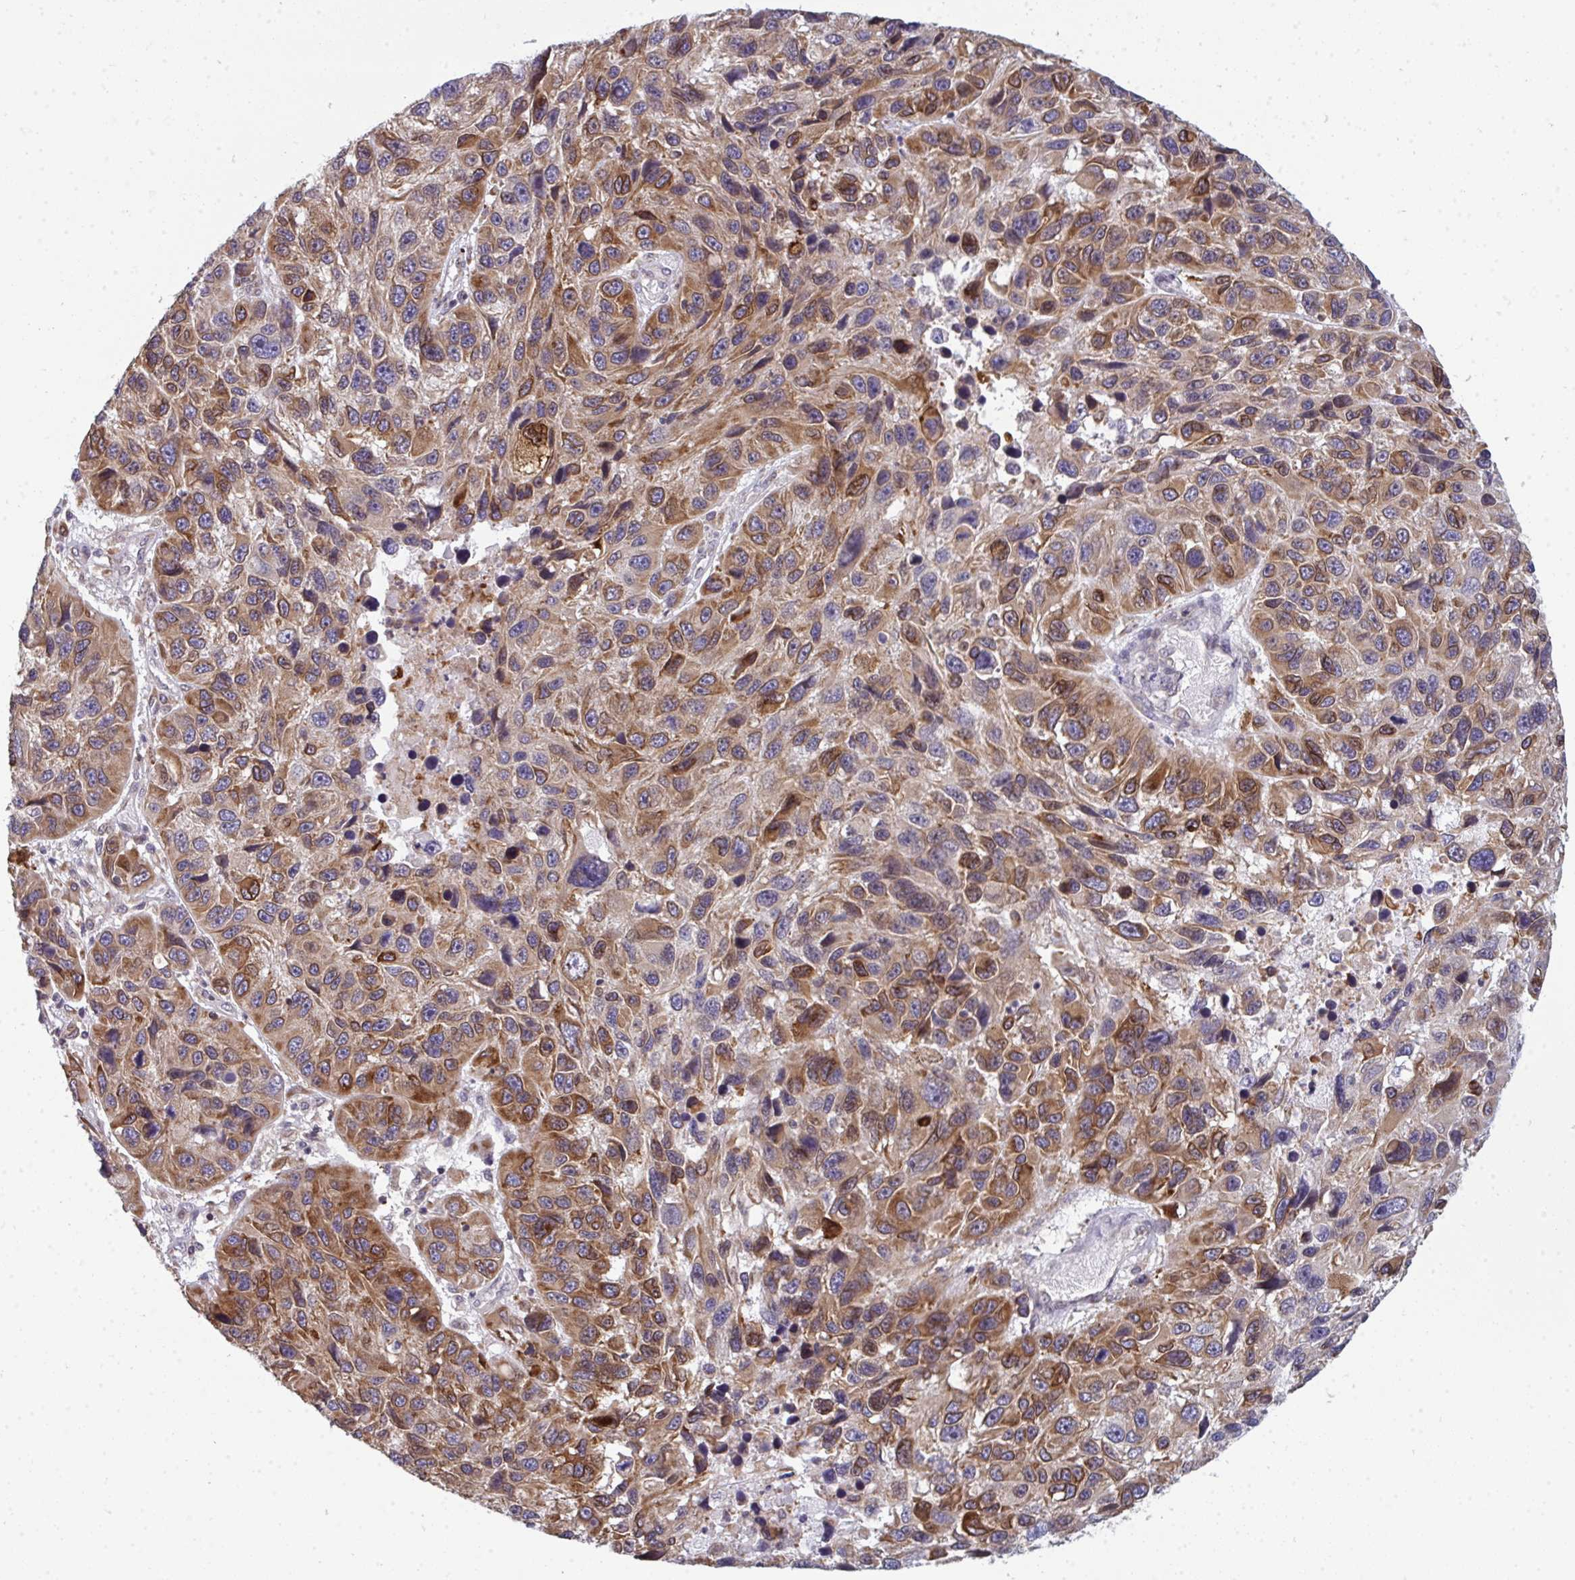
{"staining": {"intensity": "moderate", "quantity": ">75%", "location": "cytoplasmic/membranous"}, "tissue": "melanoma", "cell_type": "Tumor cells", "image_type": "cancer", "snomed": [{"axis": "morphology", "description": "Malignant melanoma, NOS"}, {"axis": "topography", "description": "Skin"}], "caption": "Human malignant melanoma stained for a protein (brown) displays moderate cytoplasmic/membranous positive staining in about >75% of tumor cells.", "gene": "LYSMD4", "patient": {"sex": "male", "age": 53}}